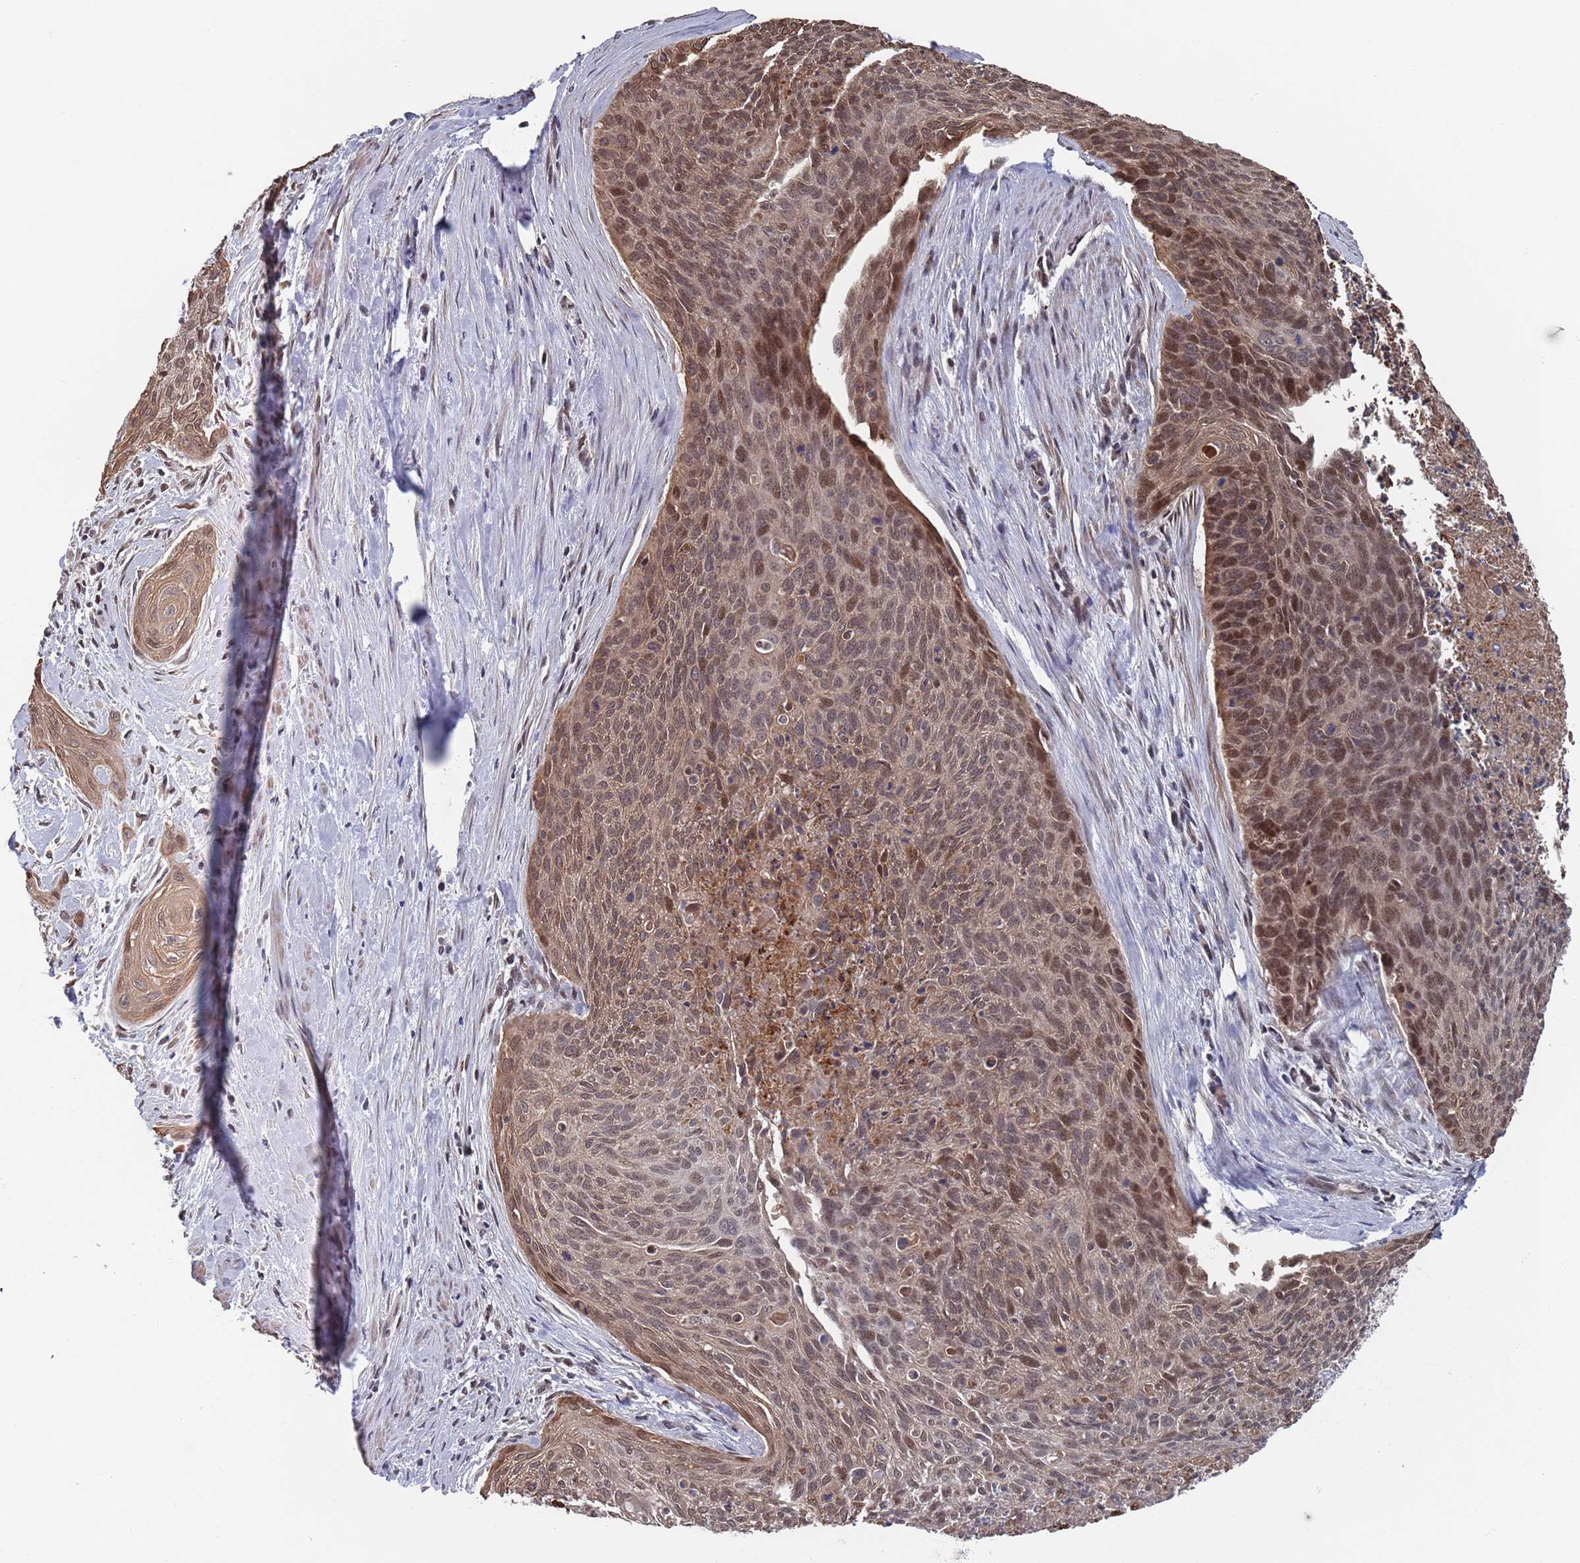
{"staining": {"intensity": "moderate", "quantity": ">75%", "location": "cytoplasmic/membranous,nuclear"}, "tissue": "cervical cancer", "cell_type": "Tumor cells", "image_type": "cancer", "snomed": [{"axis": "morphology", "description": "Squamous cell carcinoma, NOS"}, {"axis": "topography", "description": "Cervix"}], "caption": "Brown immunohistochemical staining in squamous cell carcinoma (cervical) exhibits moderate cytoplasmic/membranous and nuclear staining in approximately >75% of tumor cells. (DAB IHC, brown staining for protein, blue staining for nuclei).", "gene": "DGKD", "patient": {"sex": "female", "age": 55}}